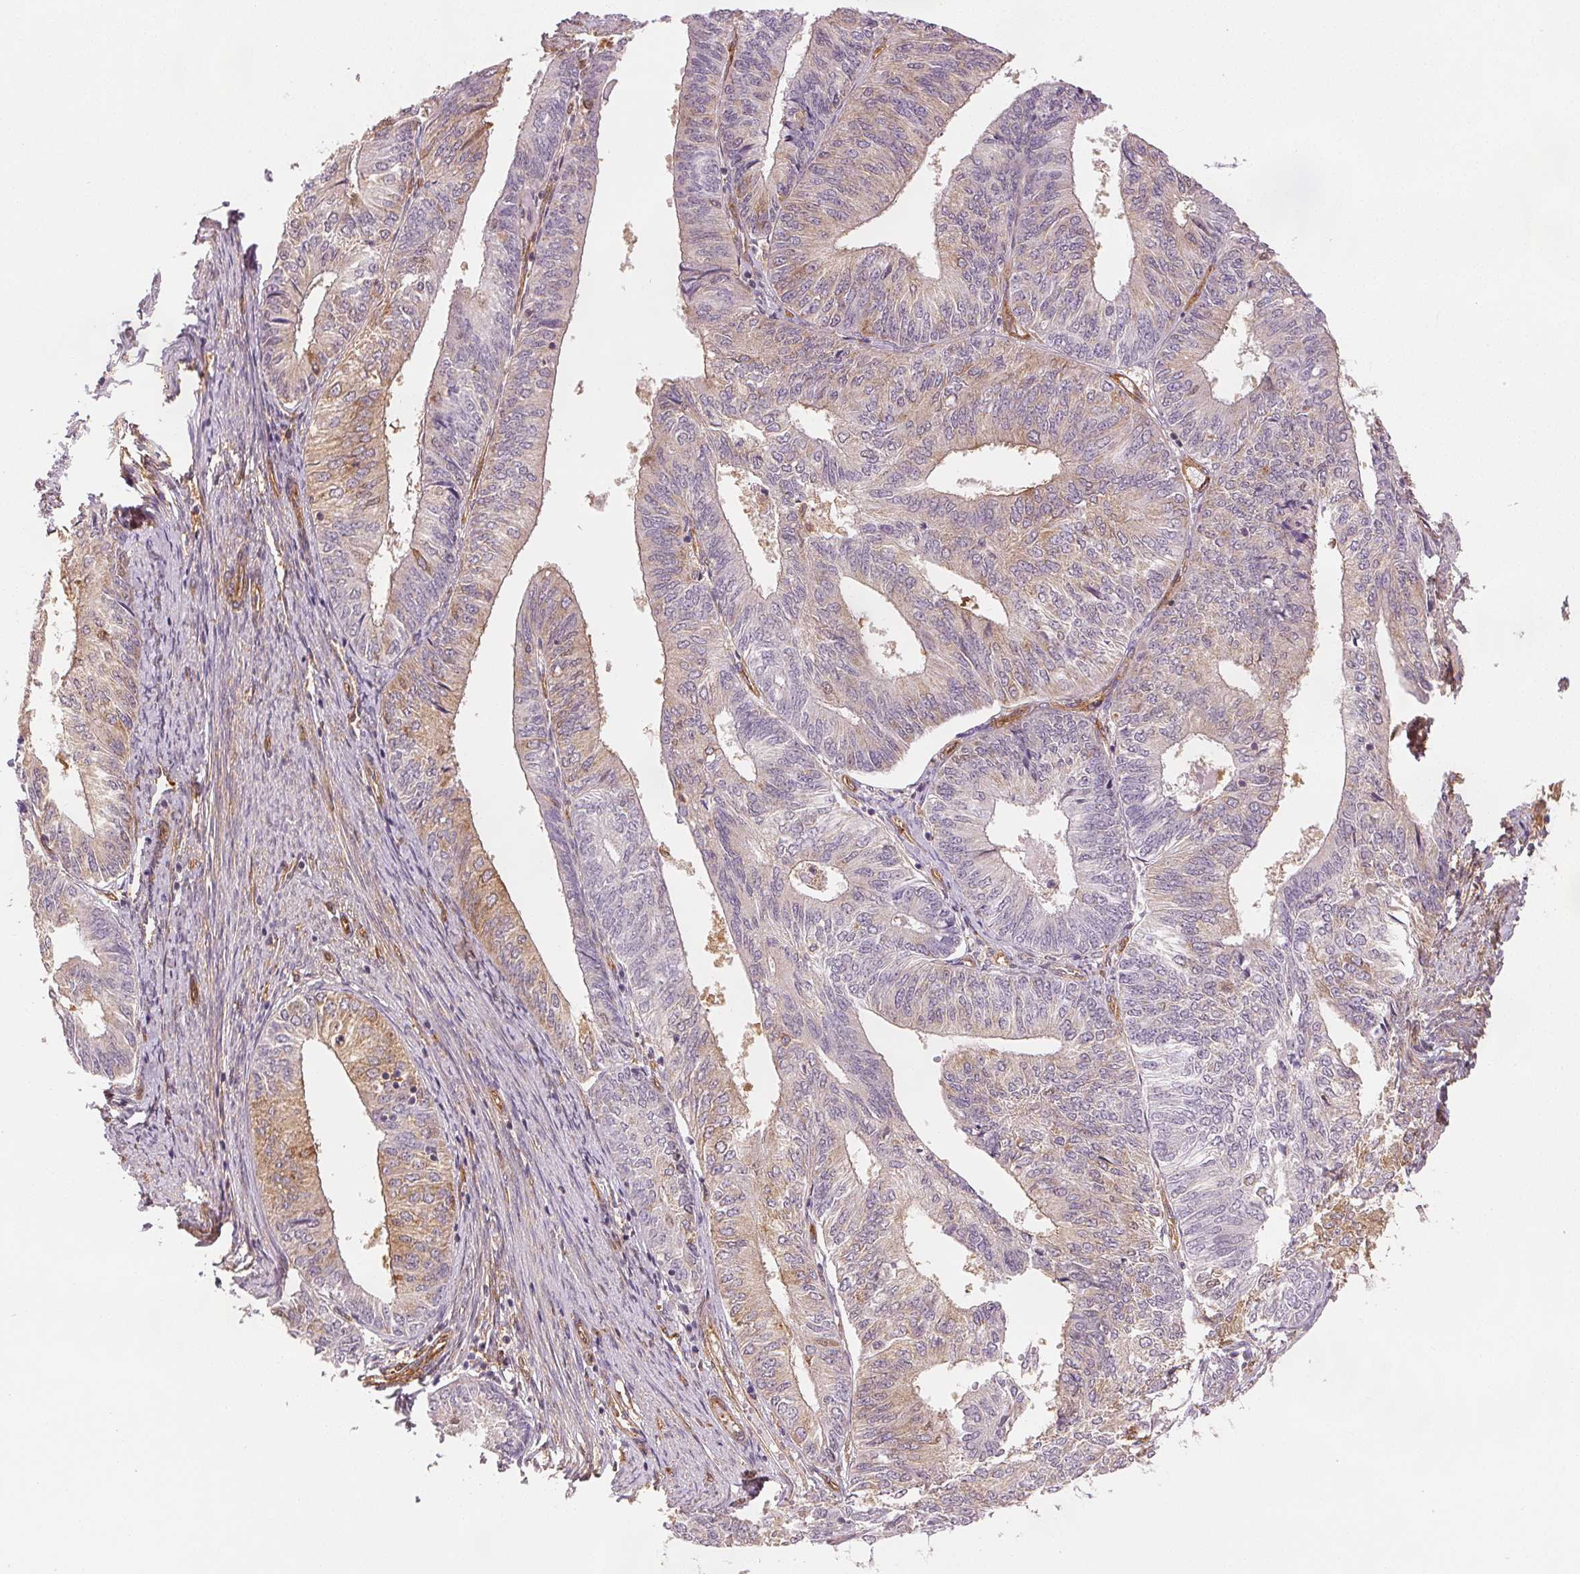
{"staining": {"intensity": "weak", "quantity": "<25%", "location": "cytoplasmic/membranous"}, "tissue": "endometrial cancer", "cell_type": "Tumor cells", "image_type": "cancer", "snomed": [{"axis": "morphology", "description": "Adenocarcinoma, NOS"}, {"axis": "topography", "description": "Endometrium"}], "caption": "Tumor cells are negative for brown protein staining in endometrial adenocarcinoma.", "gene": "DIAPH2", "patient": {"sex": "female", "age": 58}}